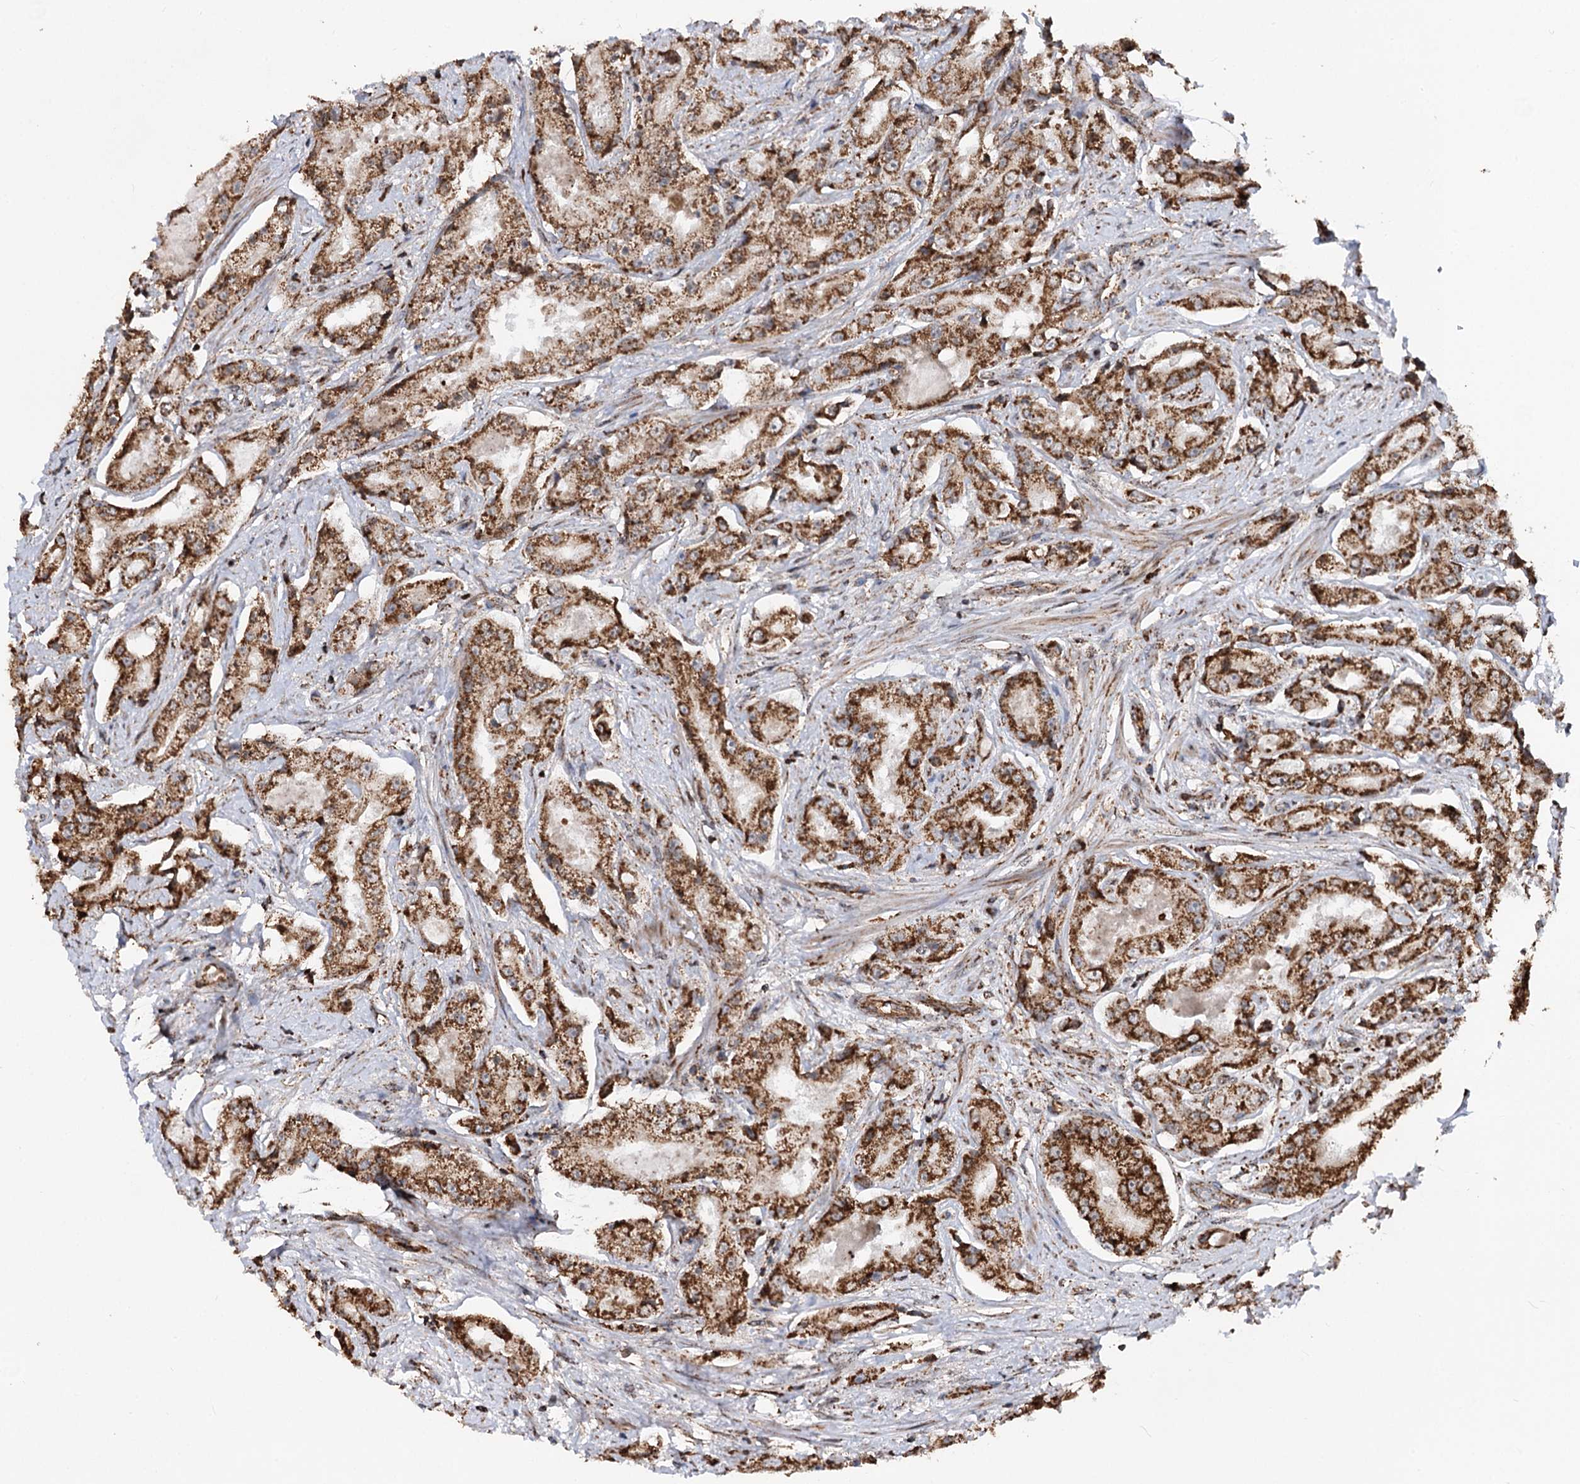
{"staining": {"intensity": "strong", "quantity": ">75%", "location": "cytoplasmic/membranous"}, "tissue": "prostate cancer", "cell_type": "Tumor cells", "image_type": "cancer", "snomed": [{"axis": "morphology", "description": "Adenocarcinoma, High grade"}, {"axis": "topography", "description": "Prostate"}], "caption": "Immunohistochemical staining of human prostate adenocarcinoma (high-grade) reveals high levels of strong cytoplasmic/membranous protein positivity in about >75% of tumor cells.", "gene": "FGFR1OP2", "patient": {"sex": "male", "age": 73}}